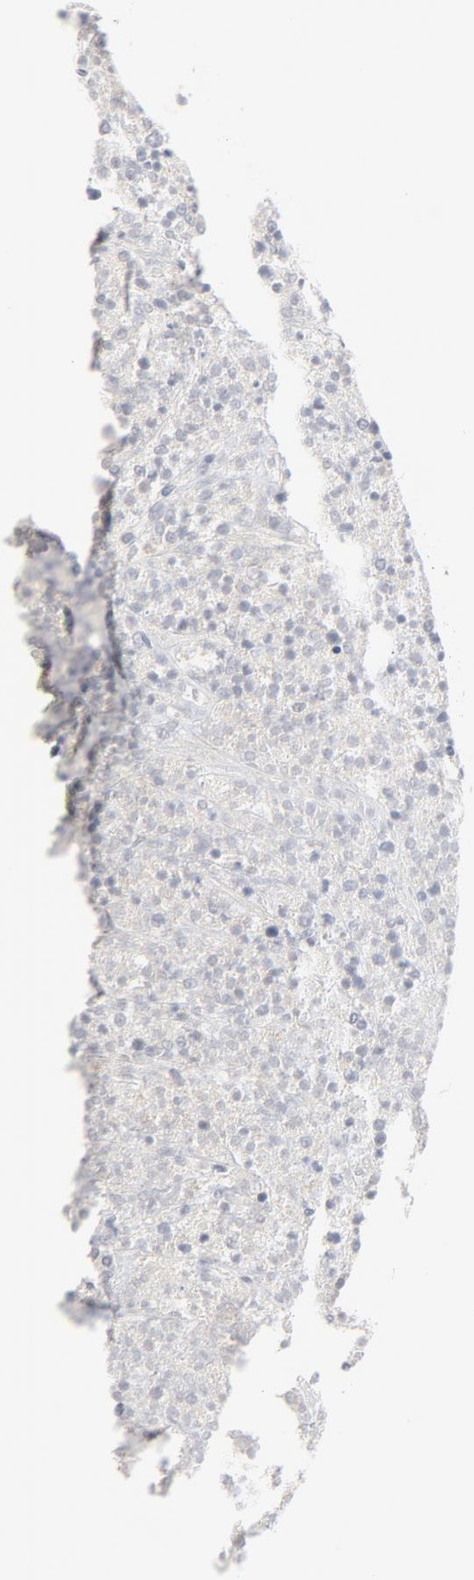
{"staining": {"intensity": "weak", "quantity": ">75%", "location": "cytoplasmic/membranous,nuclear"}, "tissue": "lymphoma", "cell_type": "Tumor cells", "image_type": "cancer", "snomed": [{"axis": "morphology", "description": "Malignant lymphoma, non-Hodgkin's type, High grade"}, {"axis": "topography", "description": "Lymph node"}], "caption": "High-grade malignant lymphoma, non-Hodgkin's type stained with immunohistochemistry exhibits weak cytoplasmic/membranous and nuclear expression in approximately >75% of tumor cells.", "gene": "MAP2K7", "patient": {"sex": "female", "age": 73}}